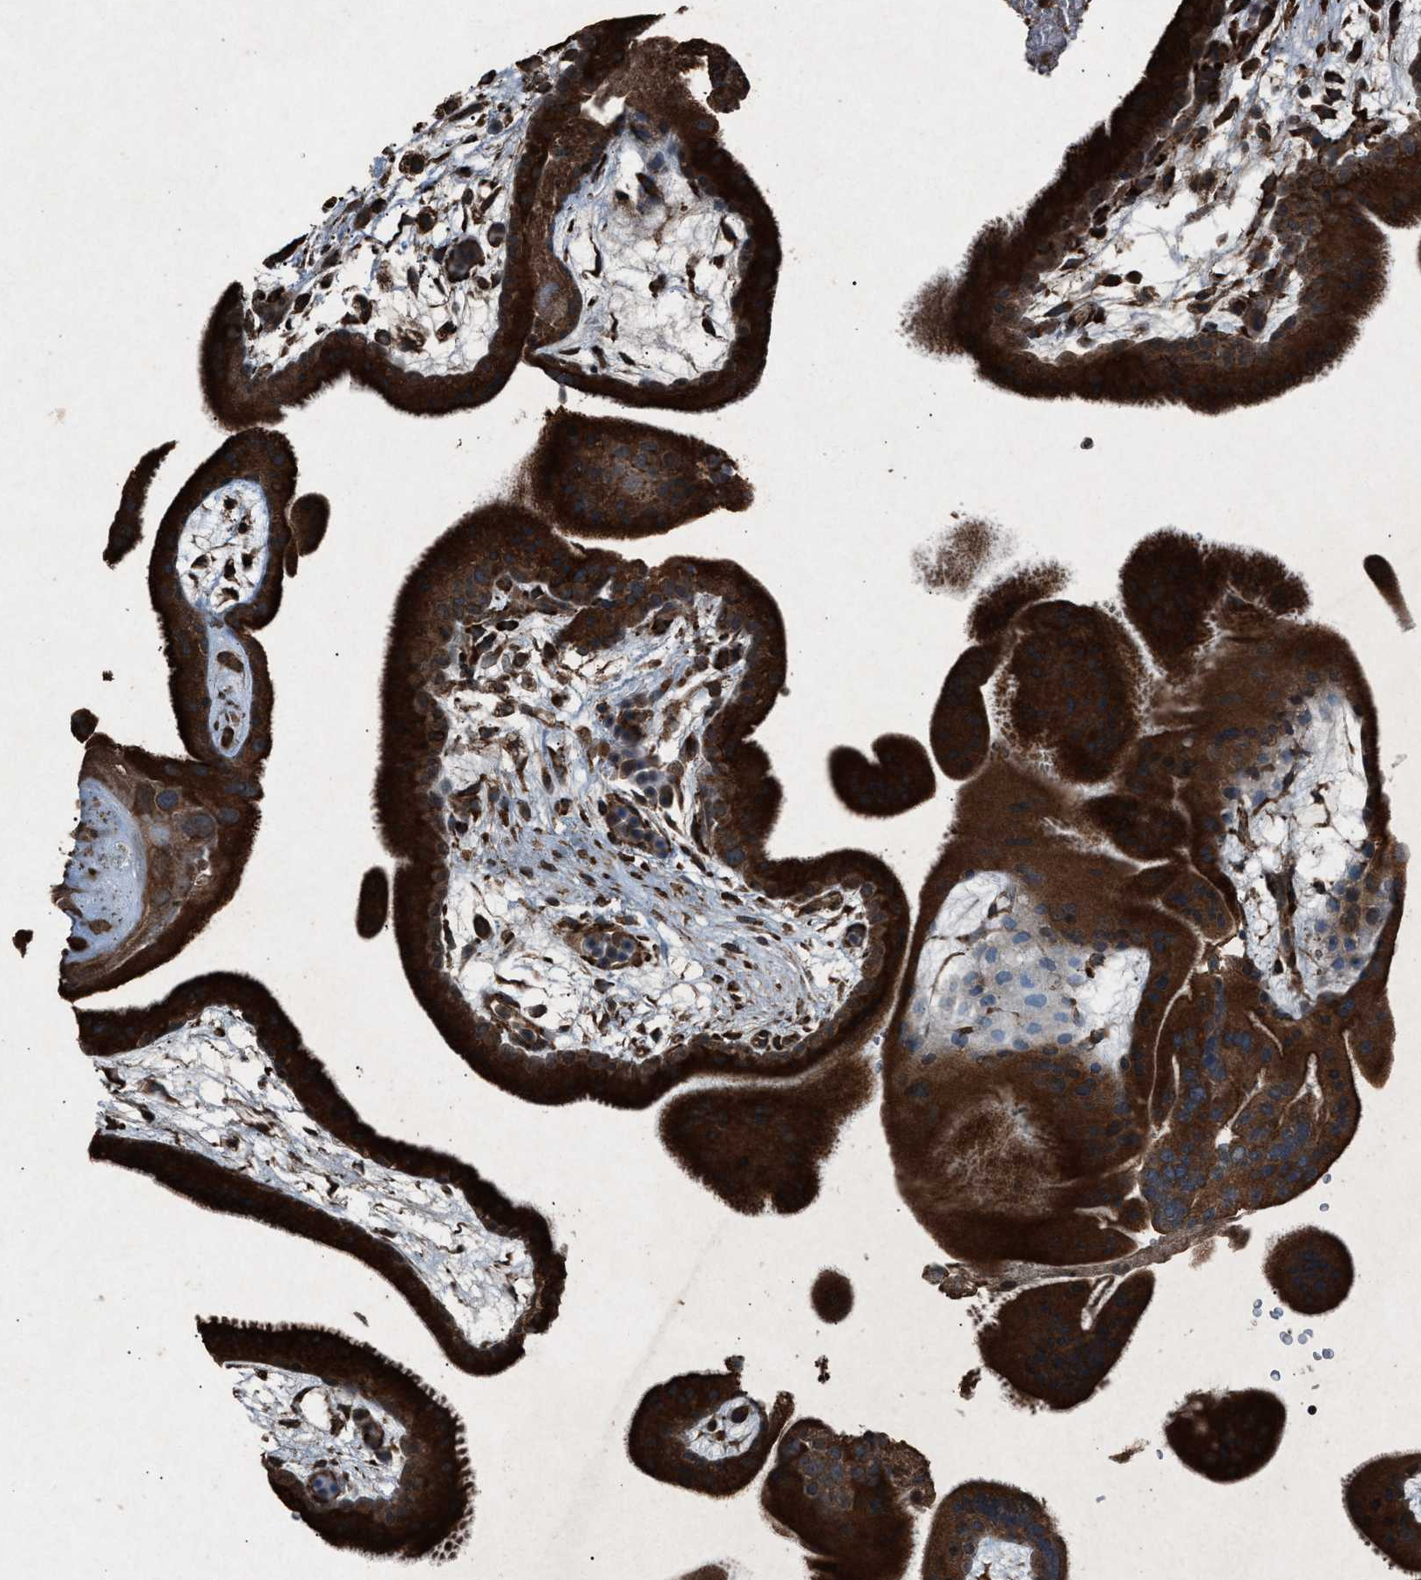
{"staining": {"intensity": "moderate", "quantity": ">75%", "location": "cytoplasmic/membranous"}, "tissue": "placenta", "cell_type": "Decidual cells", "image_type": "normal", "snomed": [{"axis": "morphology", "description": "Normal tissue, NOS"}, {"axis": "topography", "description": "Placenta"}], "caption": "Immunohistochemistry (IHC) micrograph of normal placenta stained for a protein (brown), which reveals medium levels of moderate cytoplasmic/membranous staining in about >75% of decidual cells.", "gene": "CALR", "patient": {"sex": "female", "age": 19}}